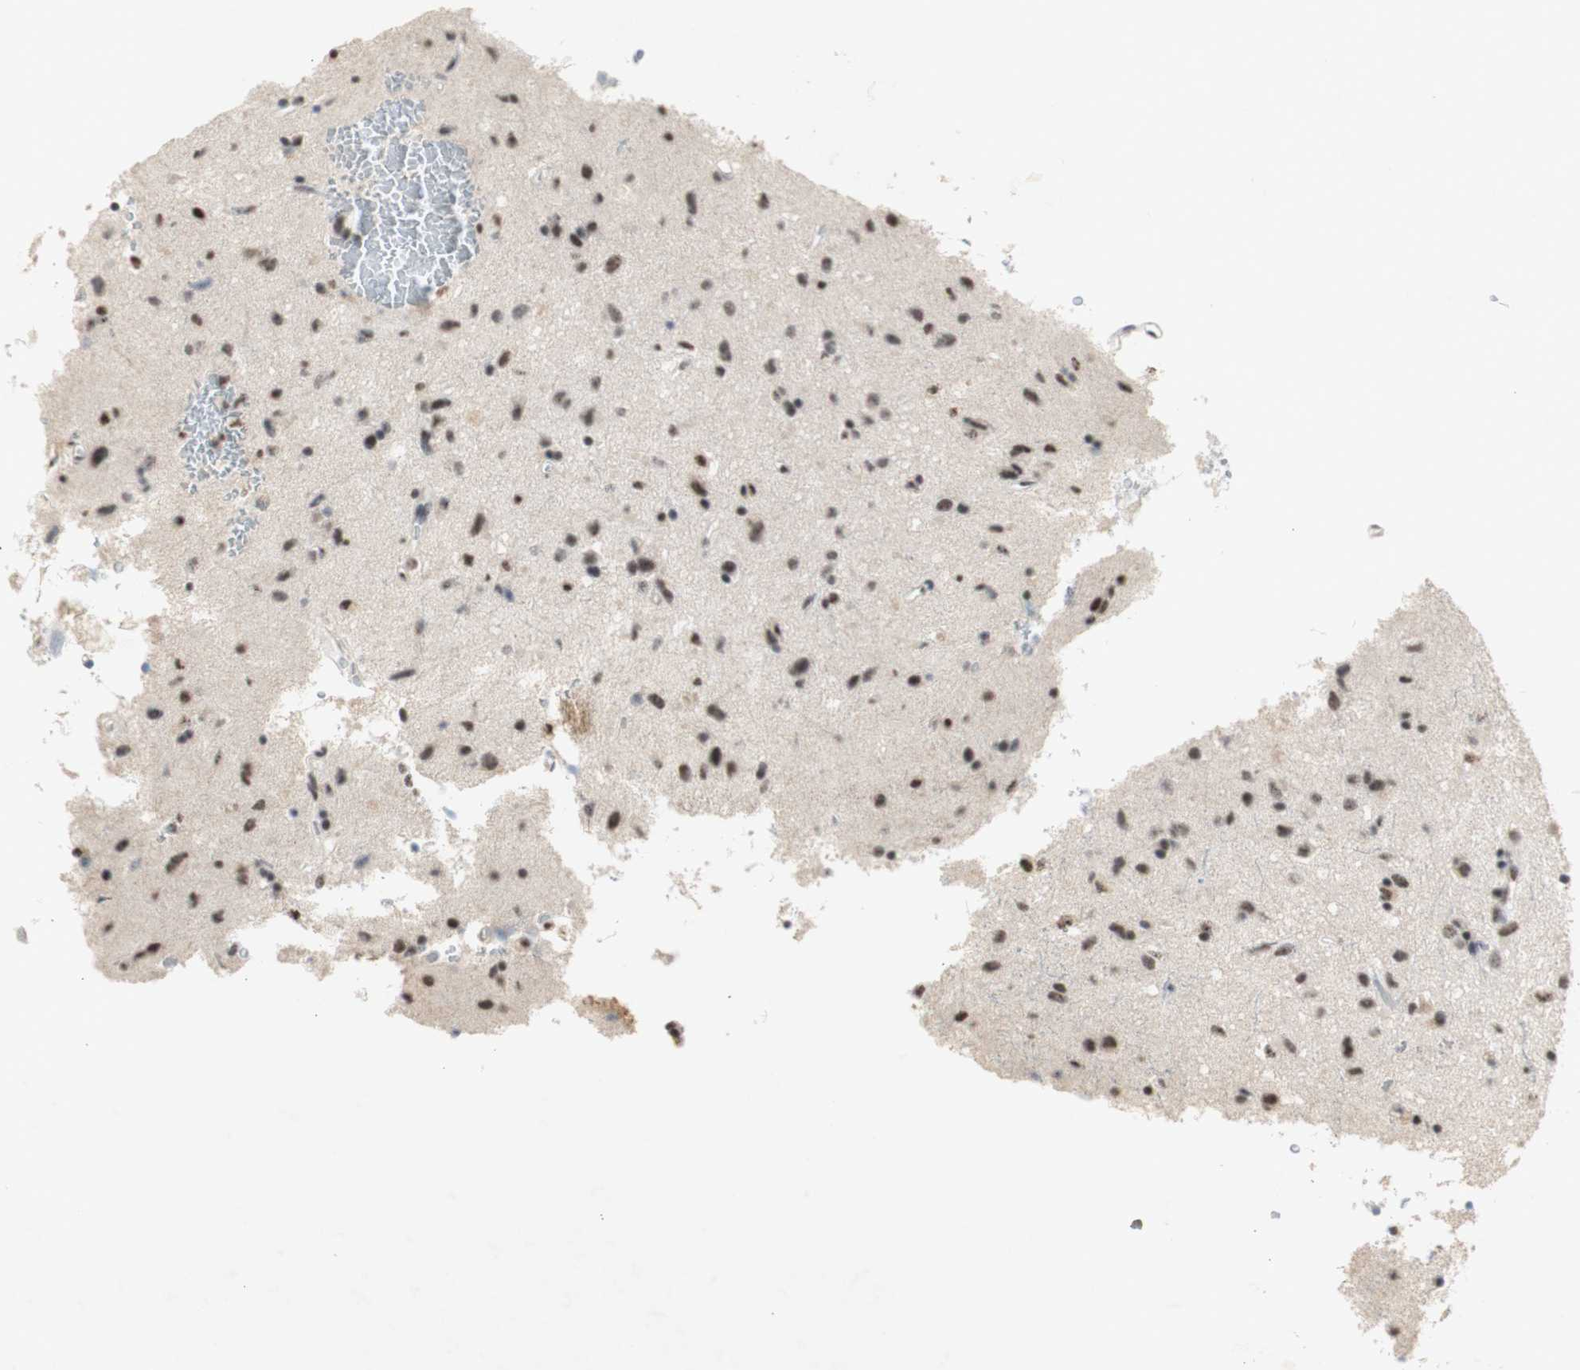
{"staining": {"intensity": "moderate", "quantity": ">75%", "location": "nuclear"}, "tissue": "glioma", "cell_type": "Tumor cells", "image_type": "cancer", "snomed": [{"axis": "morphology", "description": "Glioma, malignant, Low grade"}, {"axis": "topography", "description": "Brain"}], "caption": "This is an image of IHC staining of glioma, which shows moderate staining in the nuclear of tumor cells.", "gene": "SNRPB", "patient": {"sex": "male", "age": 77}}